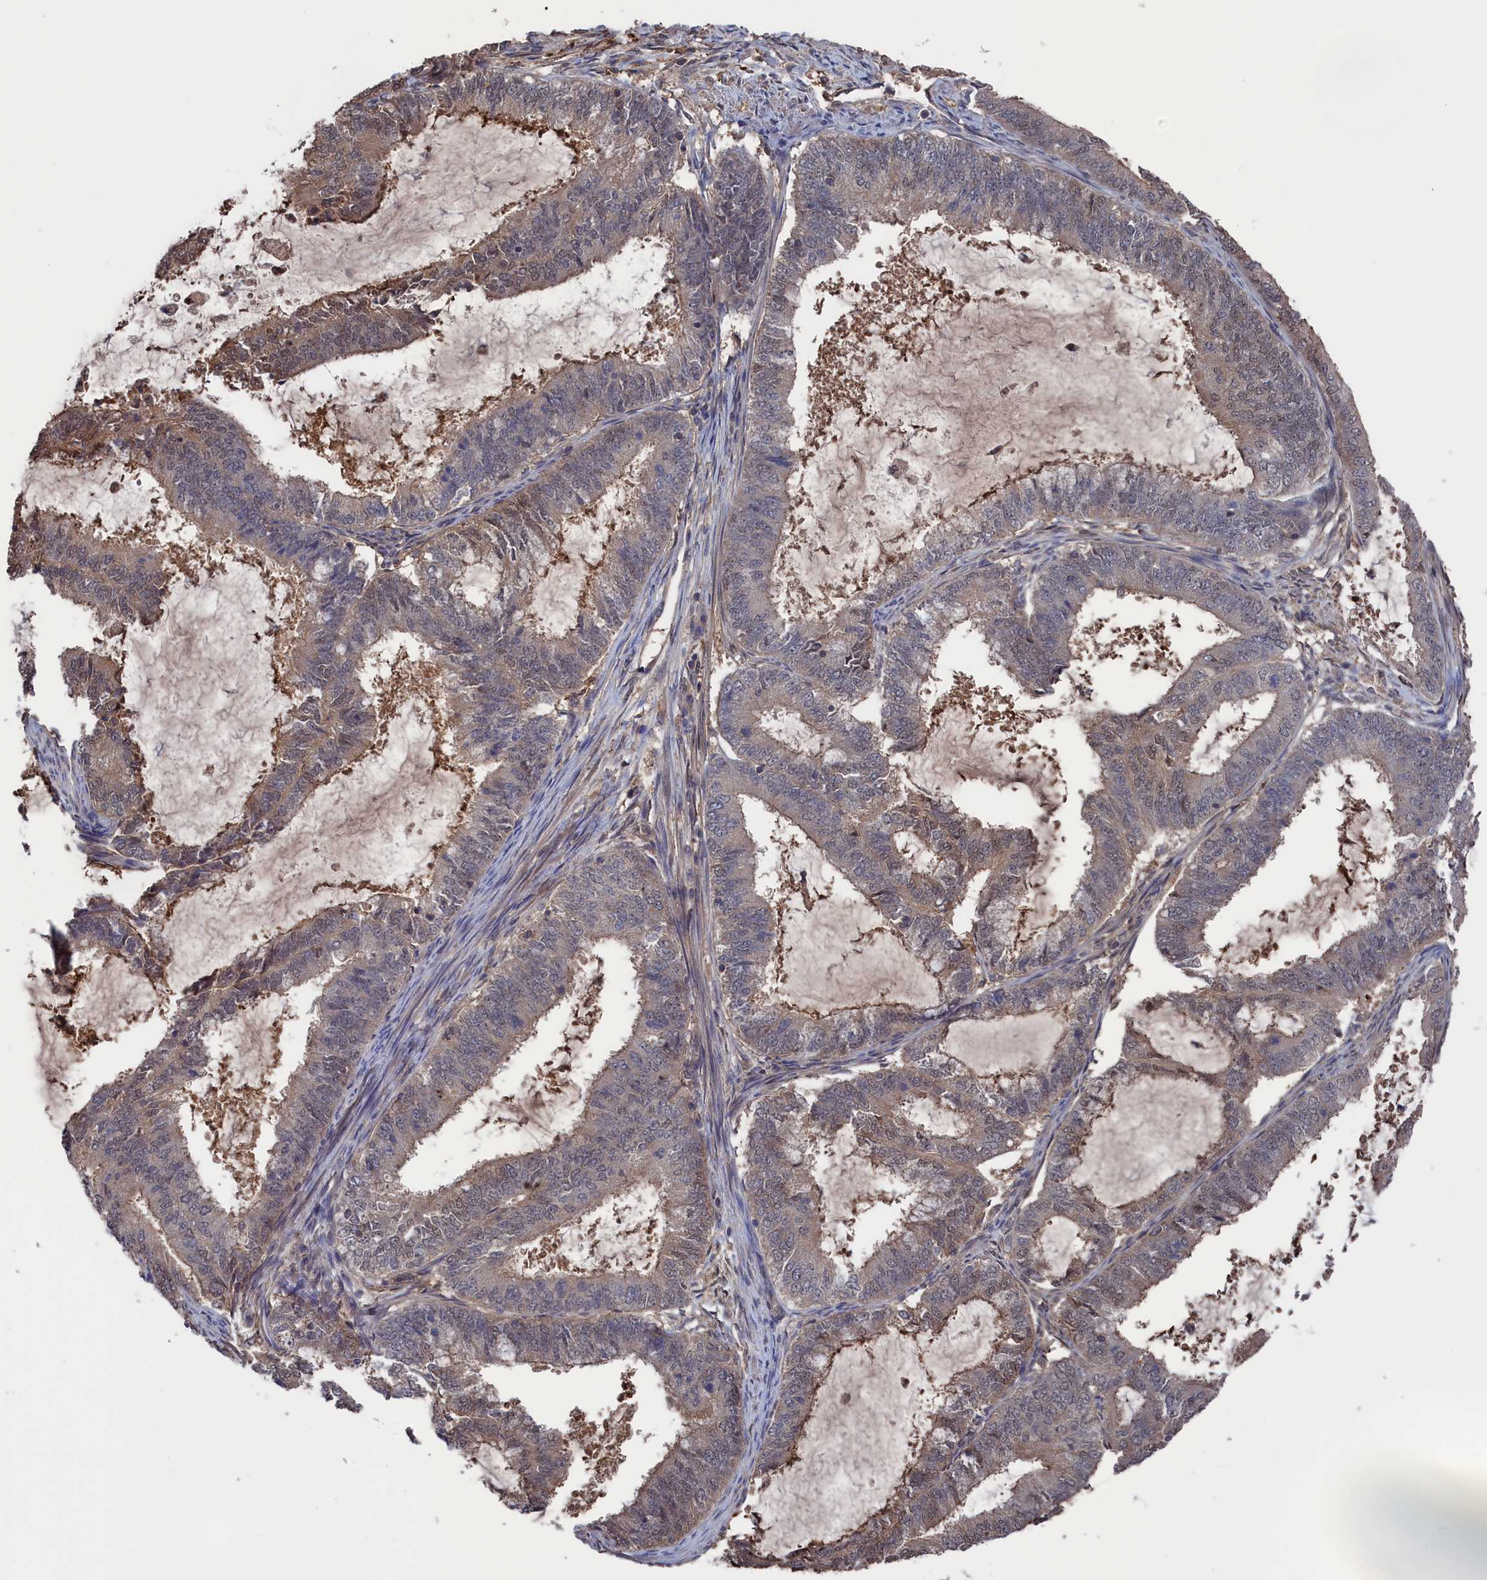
{"staining": {"intensity": "moderate", "quantity": "25%-75%", "location": "cytoplasmic/membranous,nuclear"}, "tissue": "endometrial cancer", "cell_type": "Tumor cells", "image_type": "cancer", "snomed": [{"axis": "morphology", "description": "Adenocarcinoma, NOS"}, {"axis": "topography", "description": "Endometrium"}], "caption": "A brown stain shows moderate cytoplasmic/membranous and nuclear staining of a protein in human endometrial adenocarcinoma tumor cells.", "gene": "NUTF2", "patient": {"sex": "female", "age": 51}}